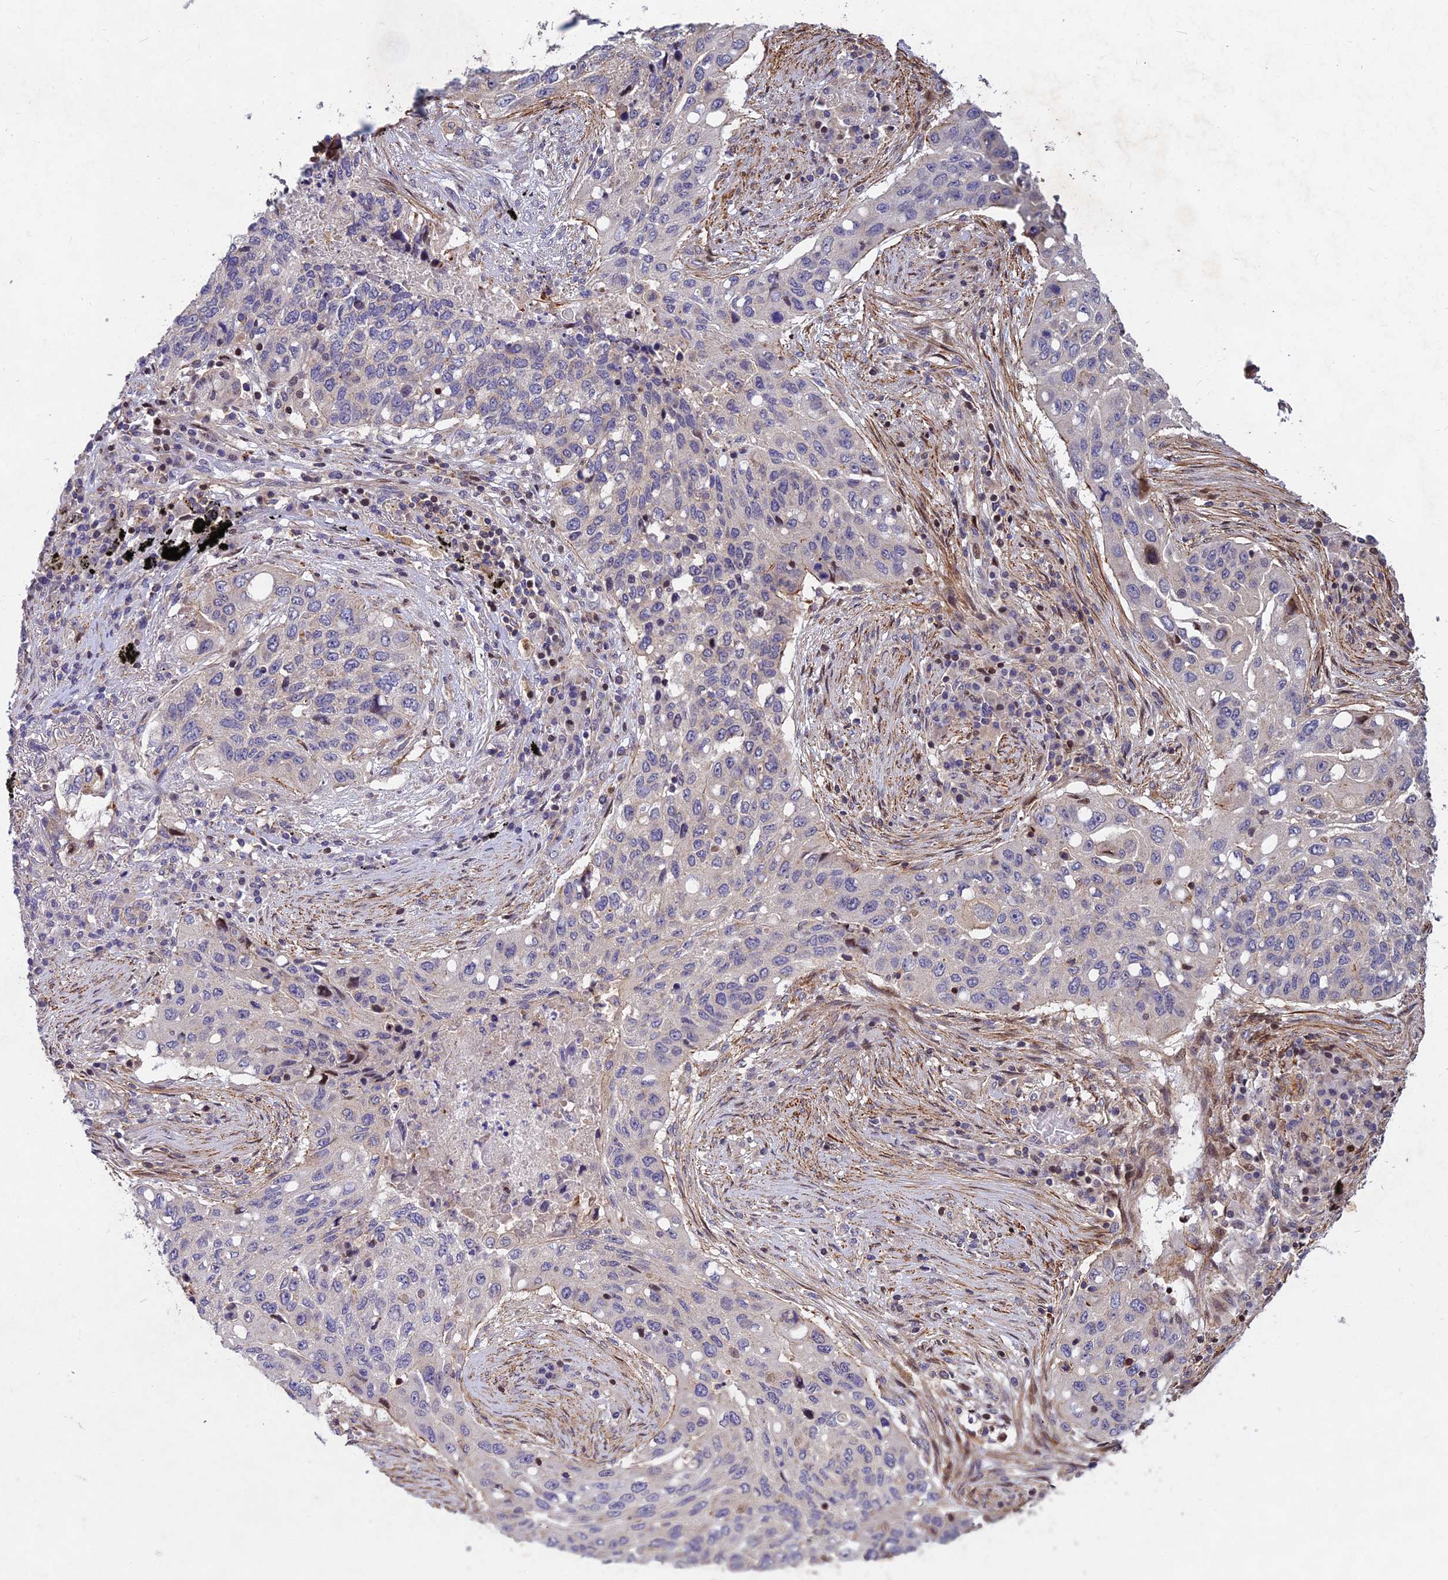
{"staining": {"intensity": "negative", "quantity": "none", "location": "none"}, "tissue": "lung cancer", "cell_type": "Tumor cells", "image_type": "cancer", "snomed": [{"axis": "morphology", "description": "Squamous cell carcinoma, NOS"}, {"axis": "topography", "description": "Lung"}], "caption": "Squamous cell carcinoma (lung) was stained to show a protein in brown. There is no significant staining in tumor cells.", "gene": "RELCH", "patient": {"sex": "female", "age": 63}}